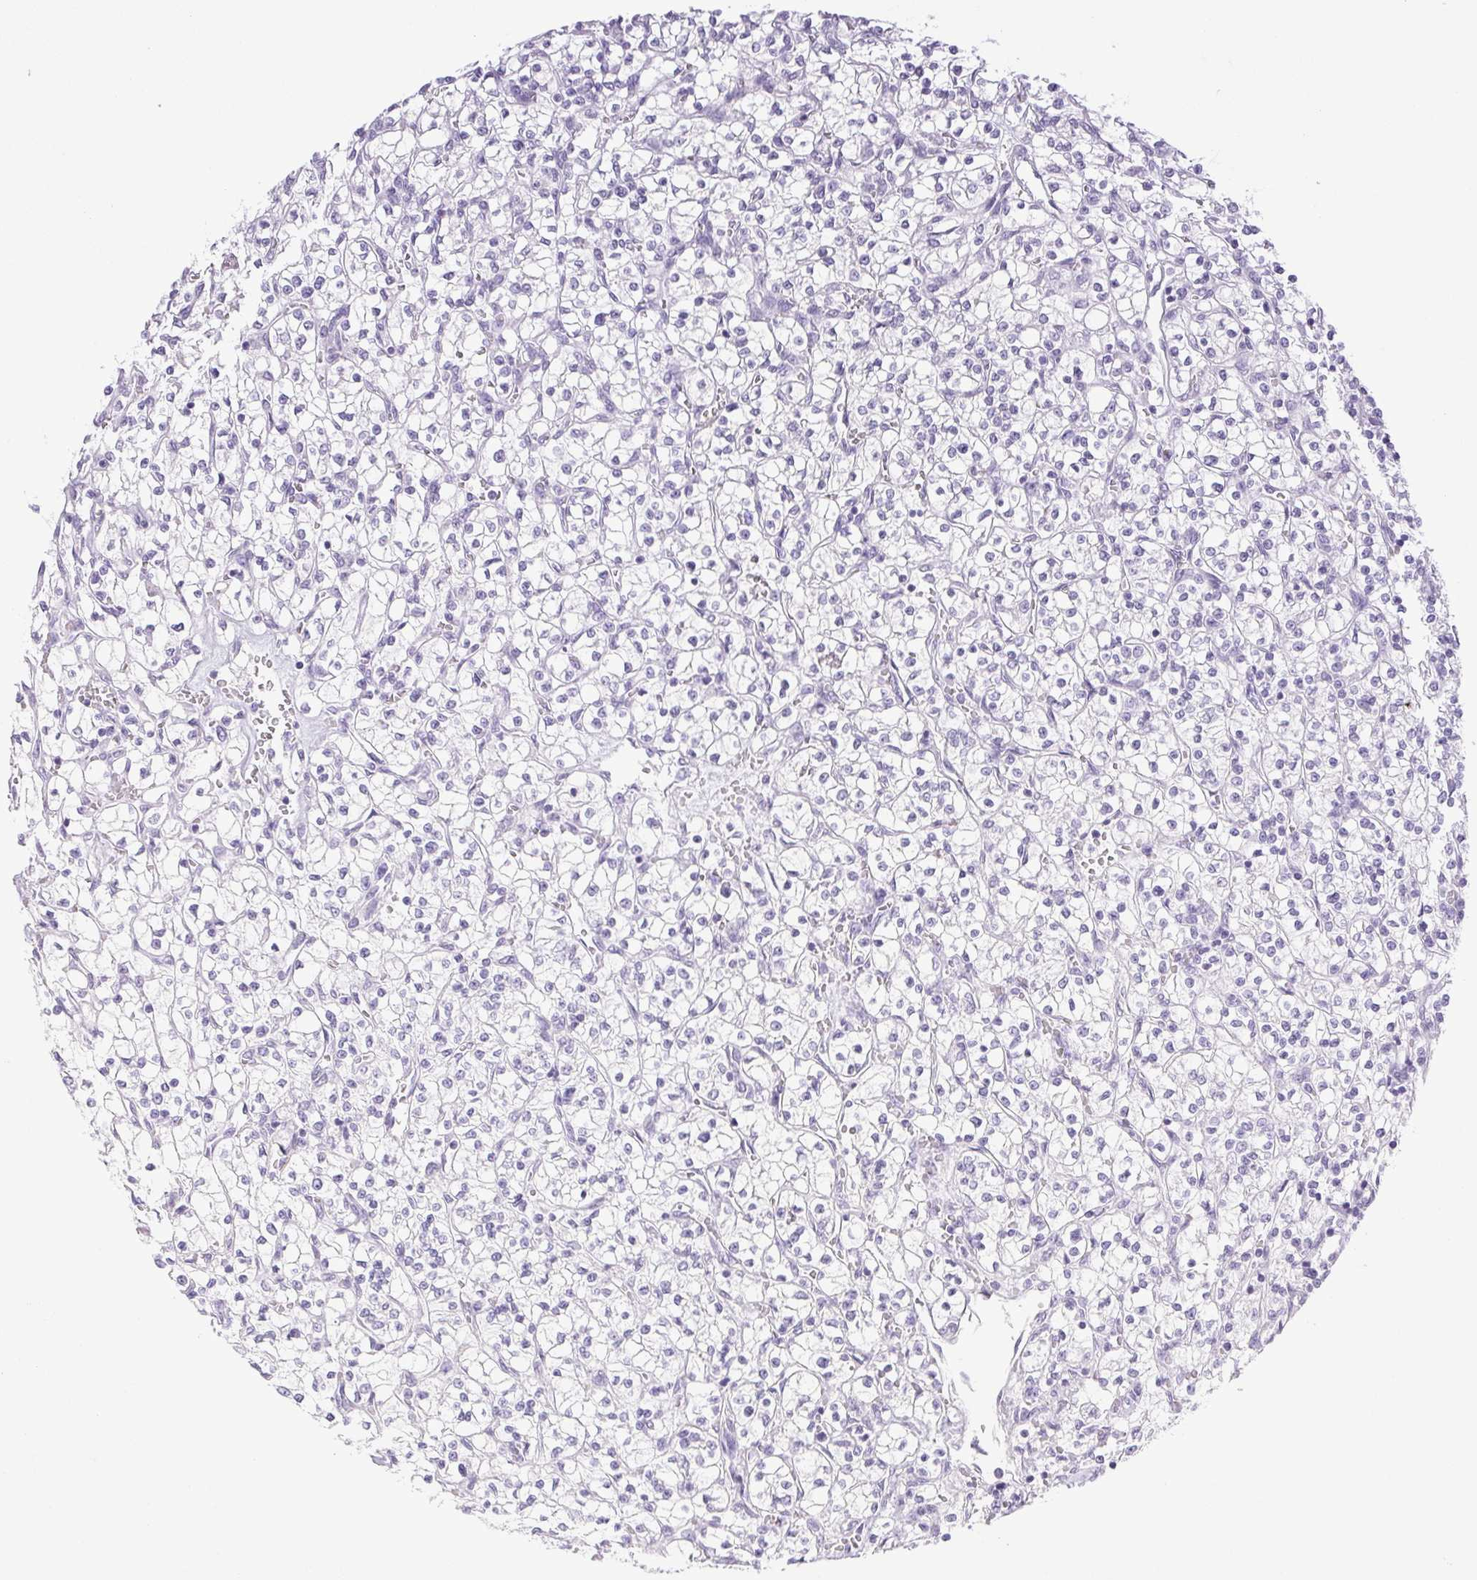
{"staining": {"intensity": "negative", "quantity": "none", "location": "none"}, "tissue": "renal cancer", "cell_type": "Tumor cells", "image_type": "cancer", "snomed": [{"axis": "morphology", "description": "Adenocarcinoma, NOS"}, {"axis": "topography", "description": "Kidney"}], "caption": "Immunohistochemistry photomicrograph of human renal adenocarcinoma stained for a protein (brown), which demonstrates no expression in tumor cells.", "gene": "HLA-G", "patient": {"sex": "female", "age": 64}}